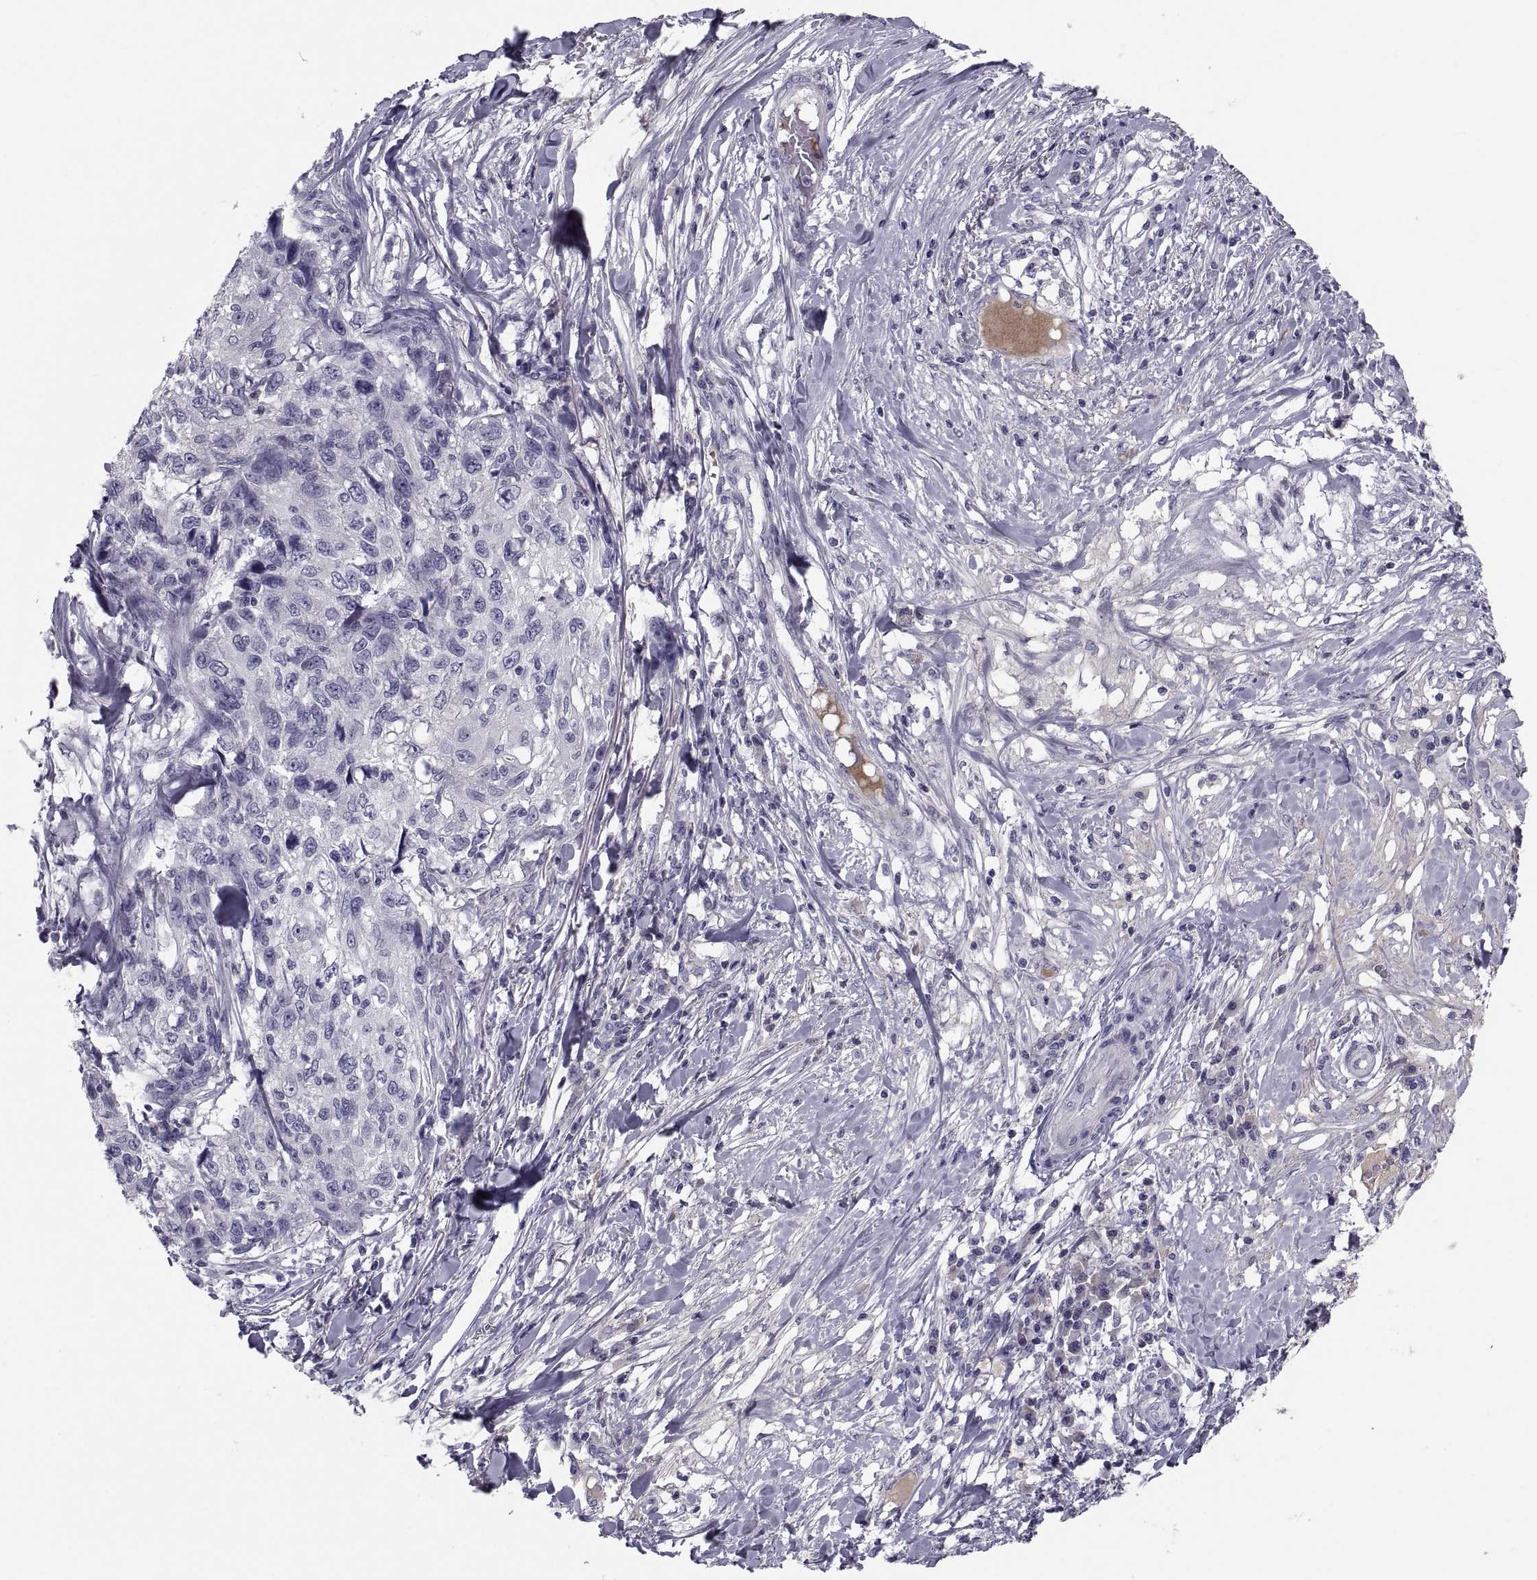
{"staining": {"intensity": "negative", "quantity": "none", "location": "none"}, "tissue": "skin cancer", "cell_type": "Tumor cells", "image_type": "cancer", "snomed": [{"axis": "morphology", "description": "Squamous cell carcinoma, NOS"}, {"axis": "topography", "description": "Skin"}], "caption": "Tumor cells show no significant protein positivity in skin cancer (squamous cell carcinoma). (DAB IHC, high magnification).", "gene": "PDZRN4", "patient": {"sex": "male", "age": 92}}